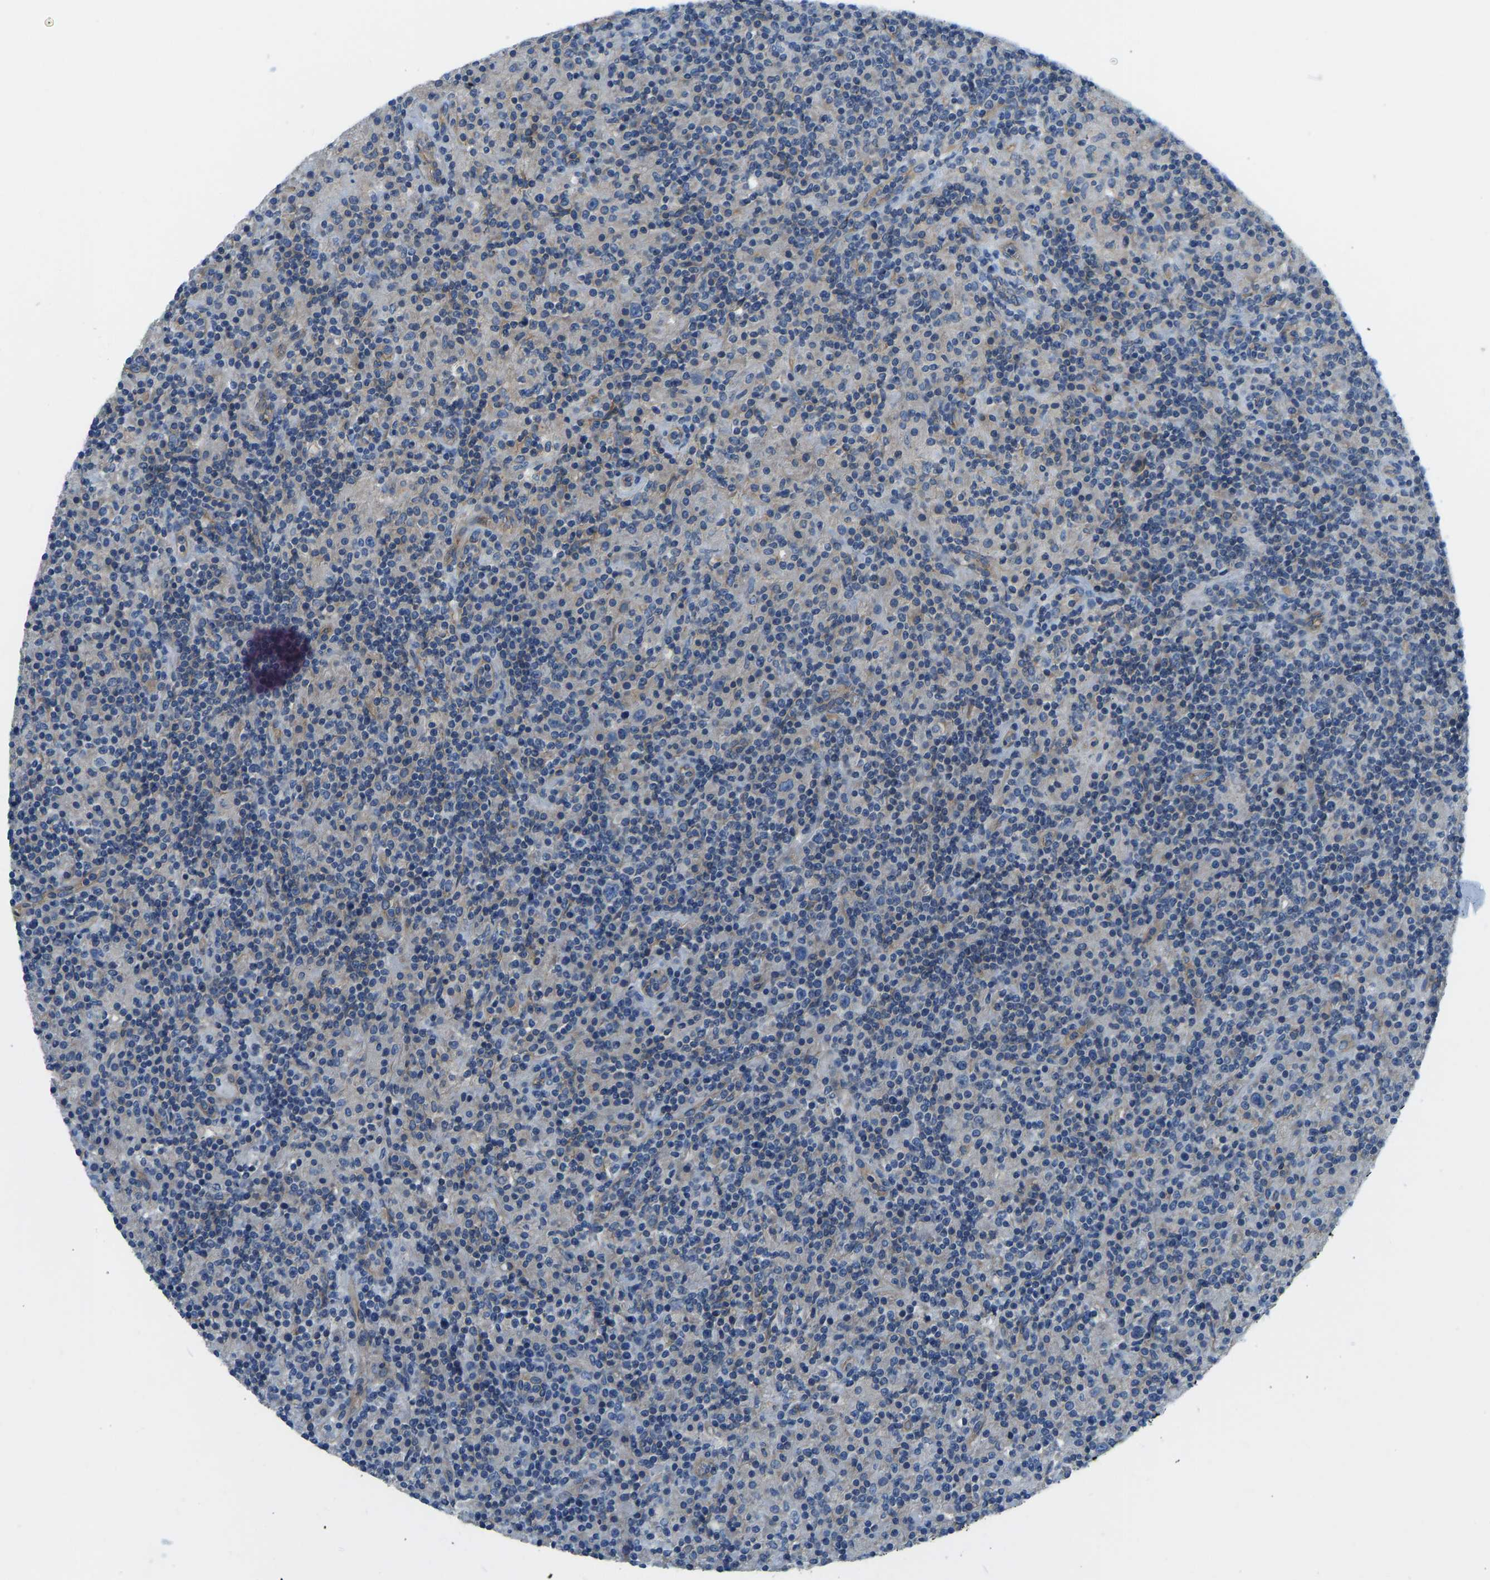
{"staining": {"intensity": "negative", "quantity": "none", "location": "none"}, "tissue": "lymphoma", "cell_type": "Tumor cells", "image_type": "cancer", "snomed": [{"axis": "morphology", "description": "Hodgkin's disease, NOS"}, {"axis": "topography", "description": "Lymph node"}], "caption": "This is an immunohistochemistry (IHC) image of human lymphoma. There is no staining in tumor cells.", "gene": "CHAD", "patient": {"sex": "male", "age": 70}}